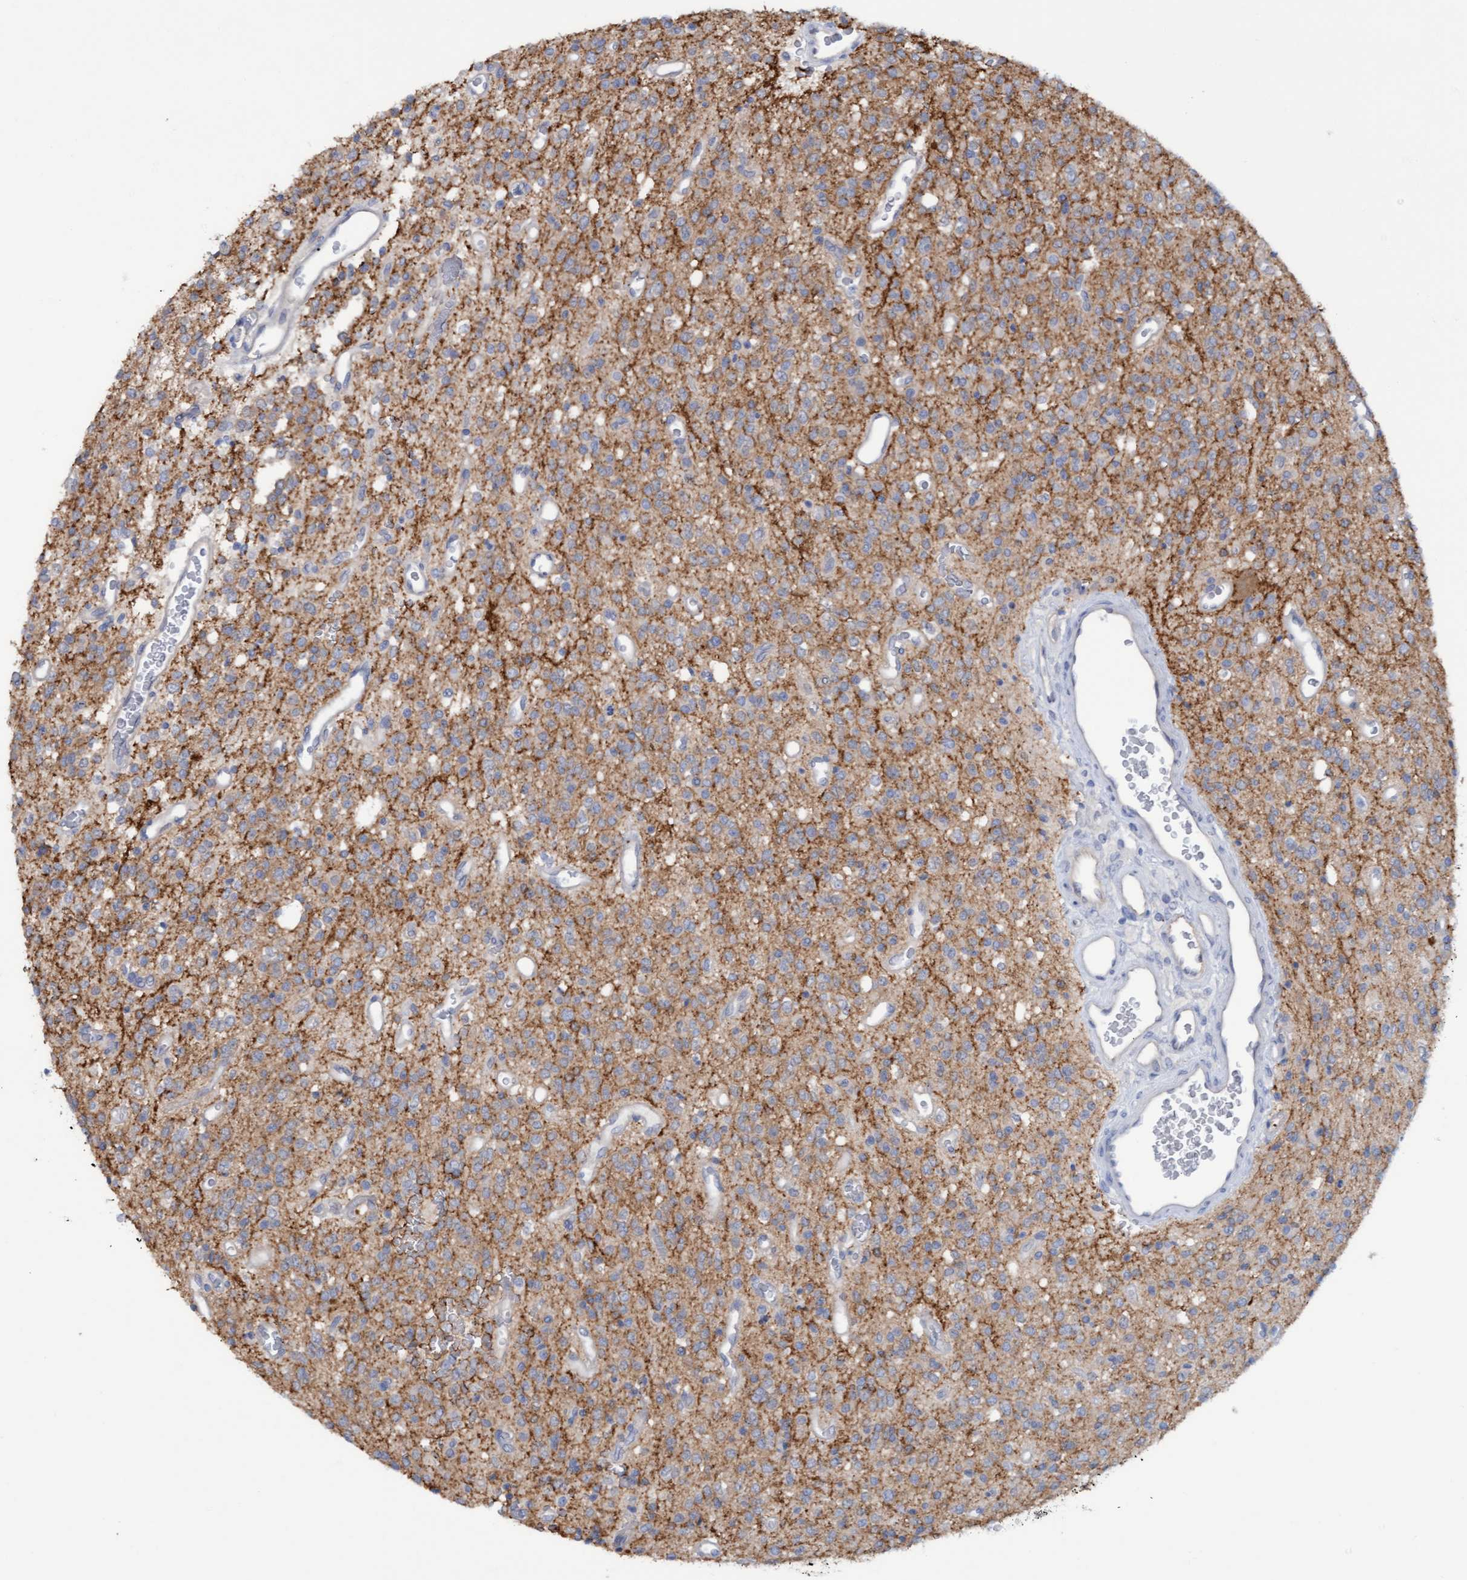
{"staining": {"intensity": "weak", "quantity": ">75%", "location": "cytoplasmic/membranous"}, "tissue": "glioma", "cell_type": "Tumor cells", "image_type": "cancer", "snomed": [{"axis": "morphology", "description": "Glioma, malignant, High grade"}, {"axis": "topography", "description": "Brain"}], "caption": "IHC staining of glioma, which shows low levels of weak cytoplasmic/membranous expression in about >75% of tumor cells indicating weak cytoplasmic/membranous protein staining. The staining was performed using DAB (3,3'-diaminobenzidine) (brown) for protein detection and nuclei were counterstained in hematoxylin (blue).", "gene": "STXBP1", "patient": {"sex": "male", "age": 34}}